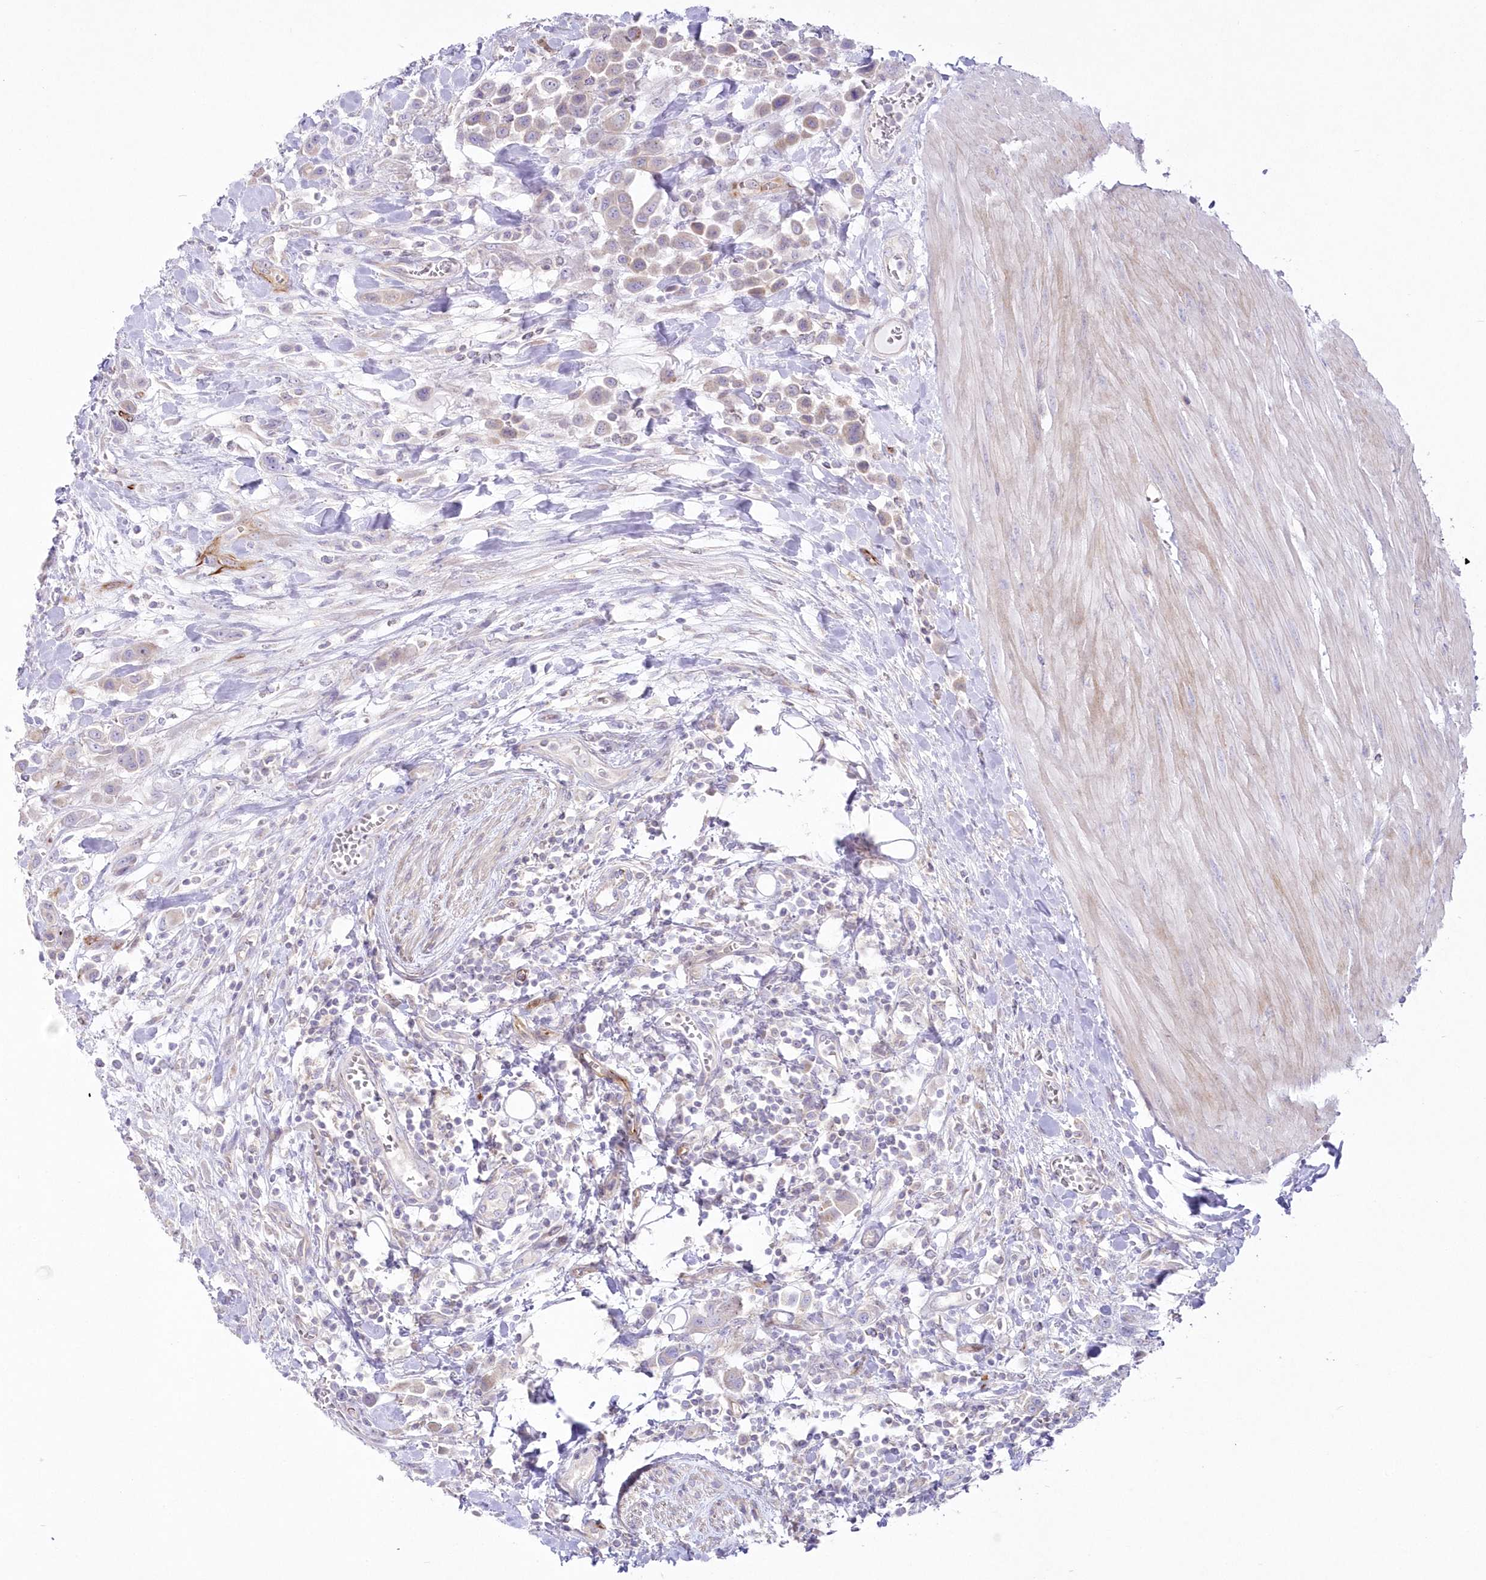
{"staining": {"intensity": "weak", "quantity": ">75%", "location": "cytoplasmic/membranous"}, "tissue": "urothelial cancer", "cell_type": "Tumor cells", "image_type": "cancer", "snomed": [{"axis": "morphology", "description": "Urothelial carcinoma, High grade"}, {"axis": "topography", "description": "Urinary bladder"}], "caption": "Brown immunohistochemical staining in human urothelial cancer shows weak cytoplasmic/membranous expression in about >75% of tumor cells.", "gene": "ZNF843", "patient": {"sex": "male", "age": 50}}